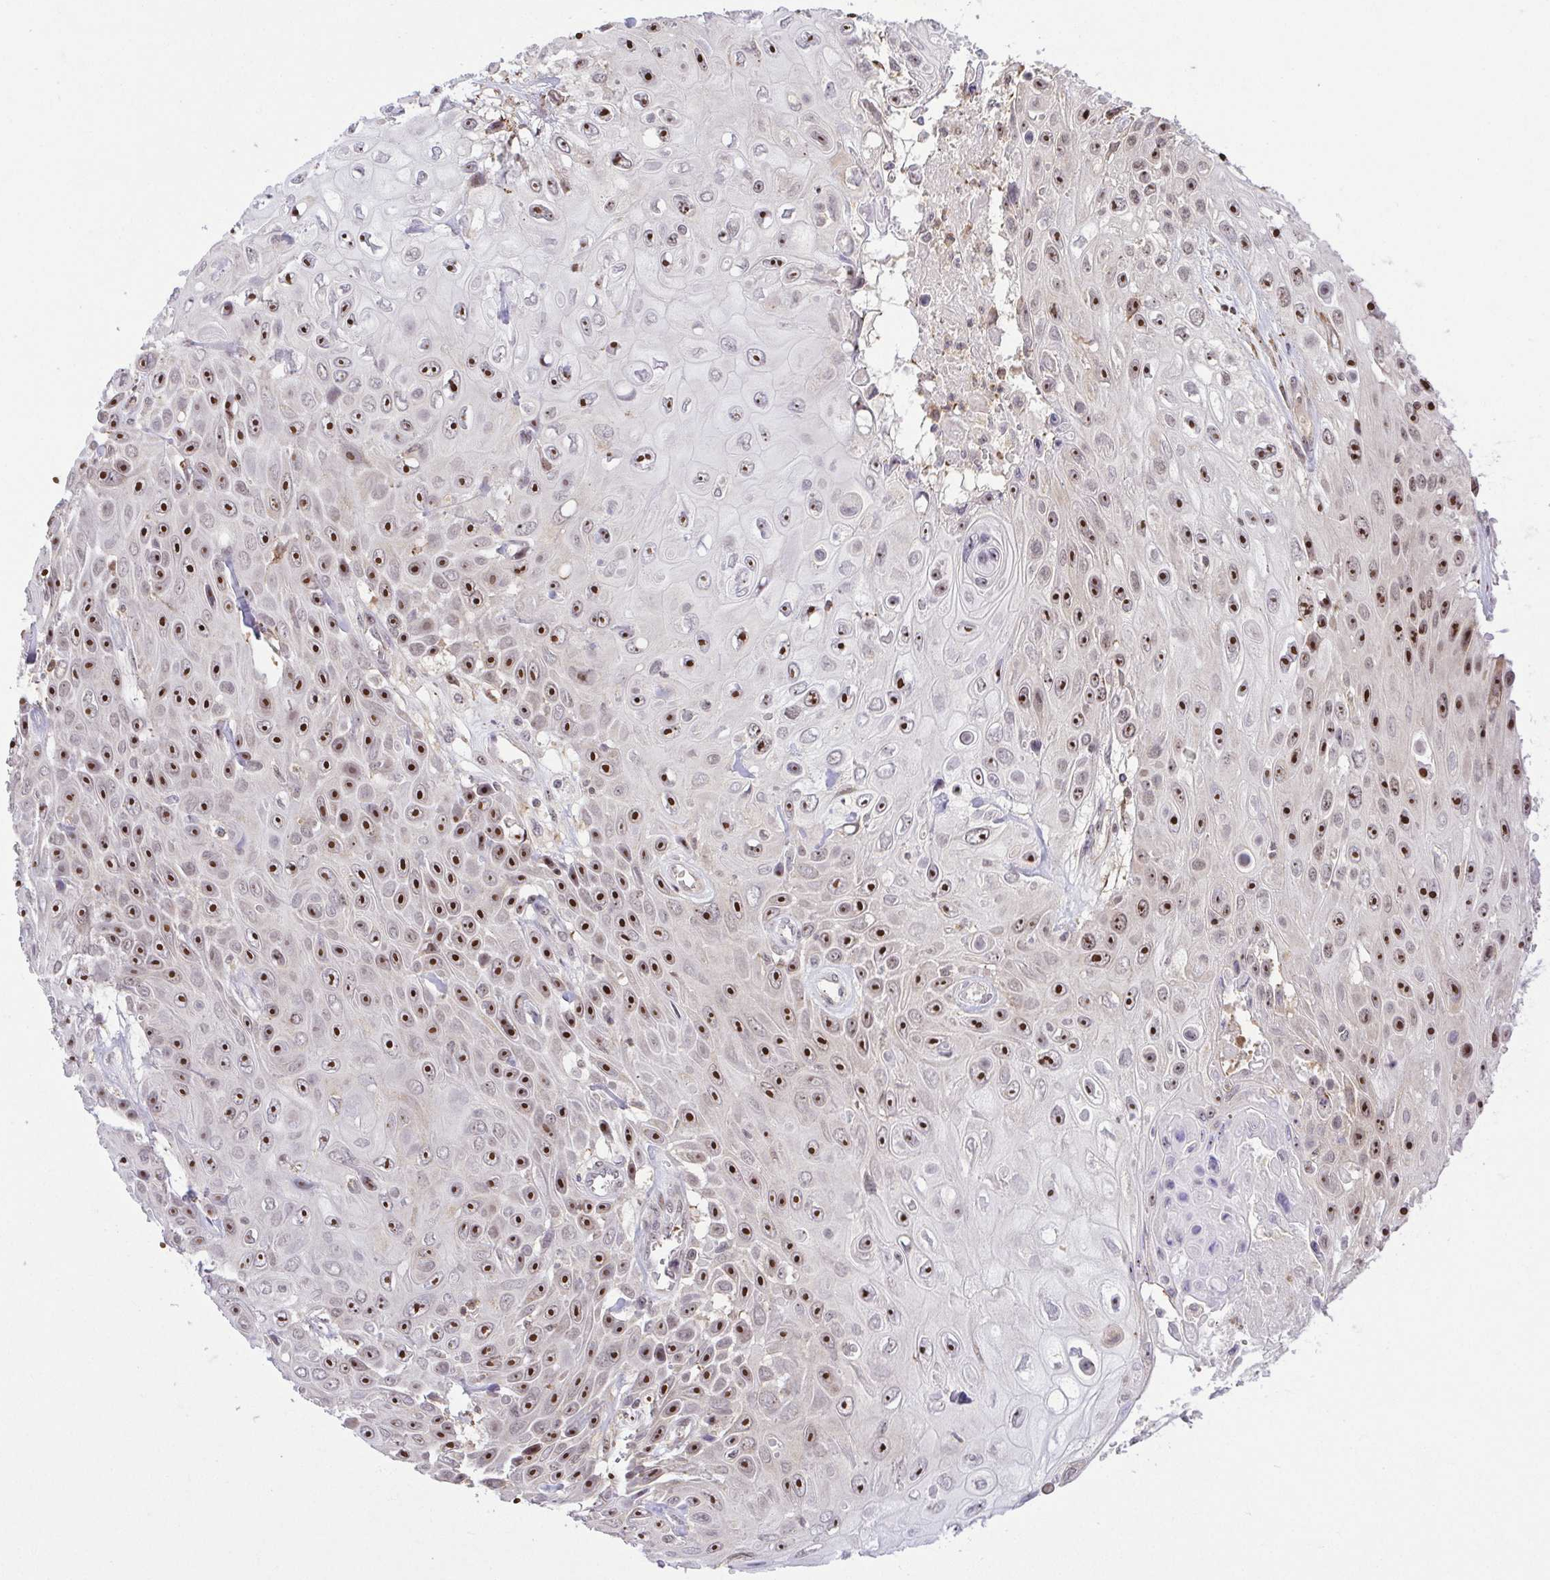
{"staining": {"intensity": "strong", "quantity": "25%-75%", "location": "nuclear"}, "tissue": "skin cancer", "cell_type": "Tumor cells", "image_type": "cancer", "snomed": [{"axis": "morphology", "description": "Squamous cell carcinoma, NOS"}, {"axis": "topography", "description": "Skin"}], "caption": "Immunohistochemical staining of squamous cell carcinoma (skin) shows high levels of strong nuclear protein expression in about 25%-75% of tumor cells.", "gene": "RSL24D1", "patient": {"sex": "male", "age": 82}}